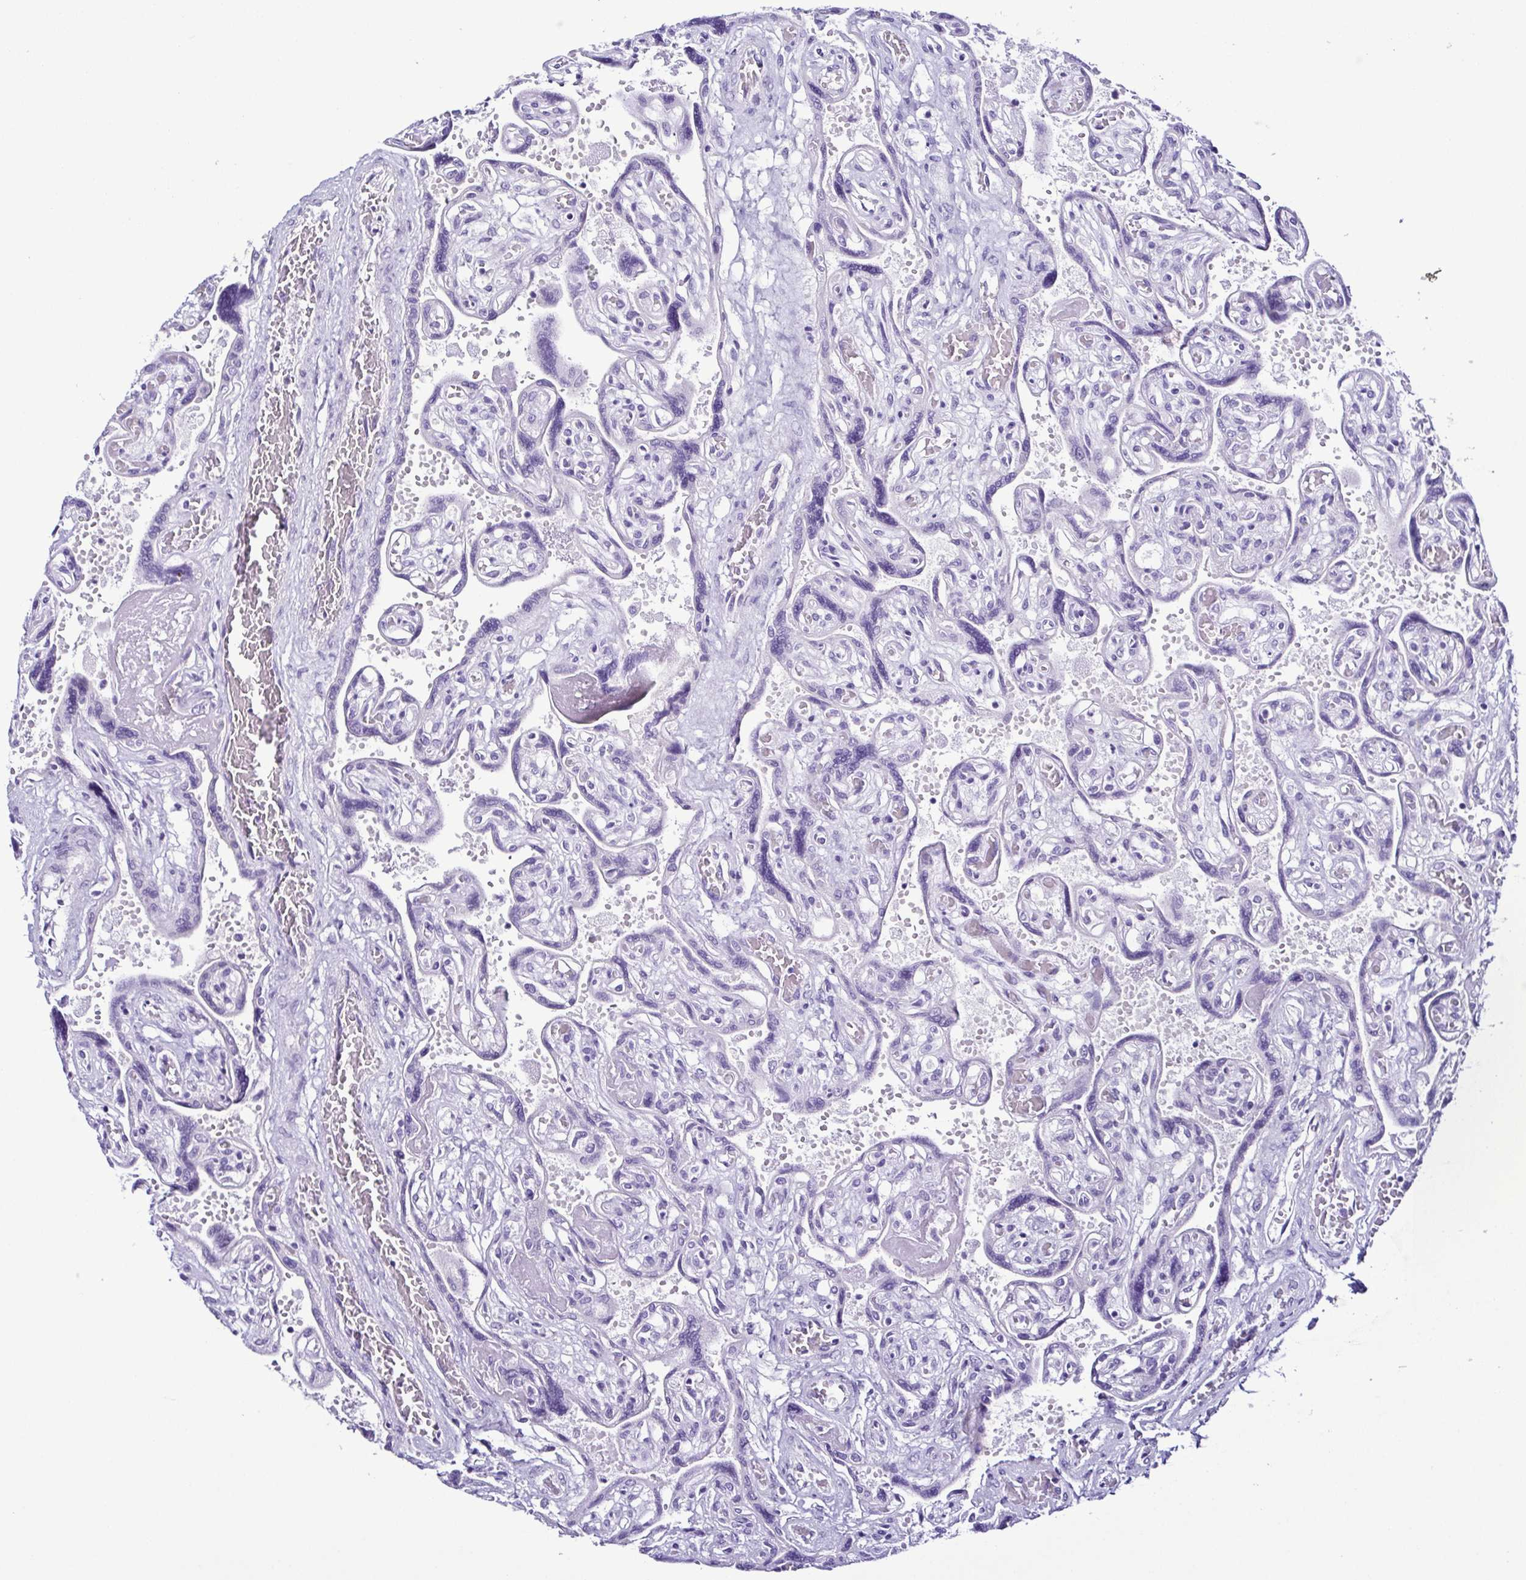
{"staining": {"intensity": "negative", "quantity": "none", "location": "none"}, "tissue": "placenta", "cell_type": "Decidual cells", "image_type": "normal", "snomed": [{"axis": "morphology", "description": "Normal tissue, NOS"}, {"axis": "topography", "description": "Placenta"}], "caption": "This photomicrograph is of benign placenta stained with immunohistochemistry (IHC) to label a protein in brown with the nuclei are counter-stained blue. There is no staining in decidual cells.", "gene": "SRL", "patient": {"sex": "female", "age": 32}}